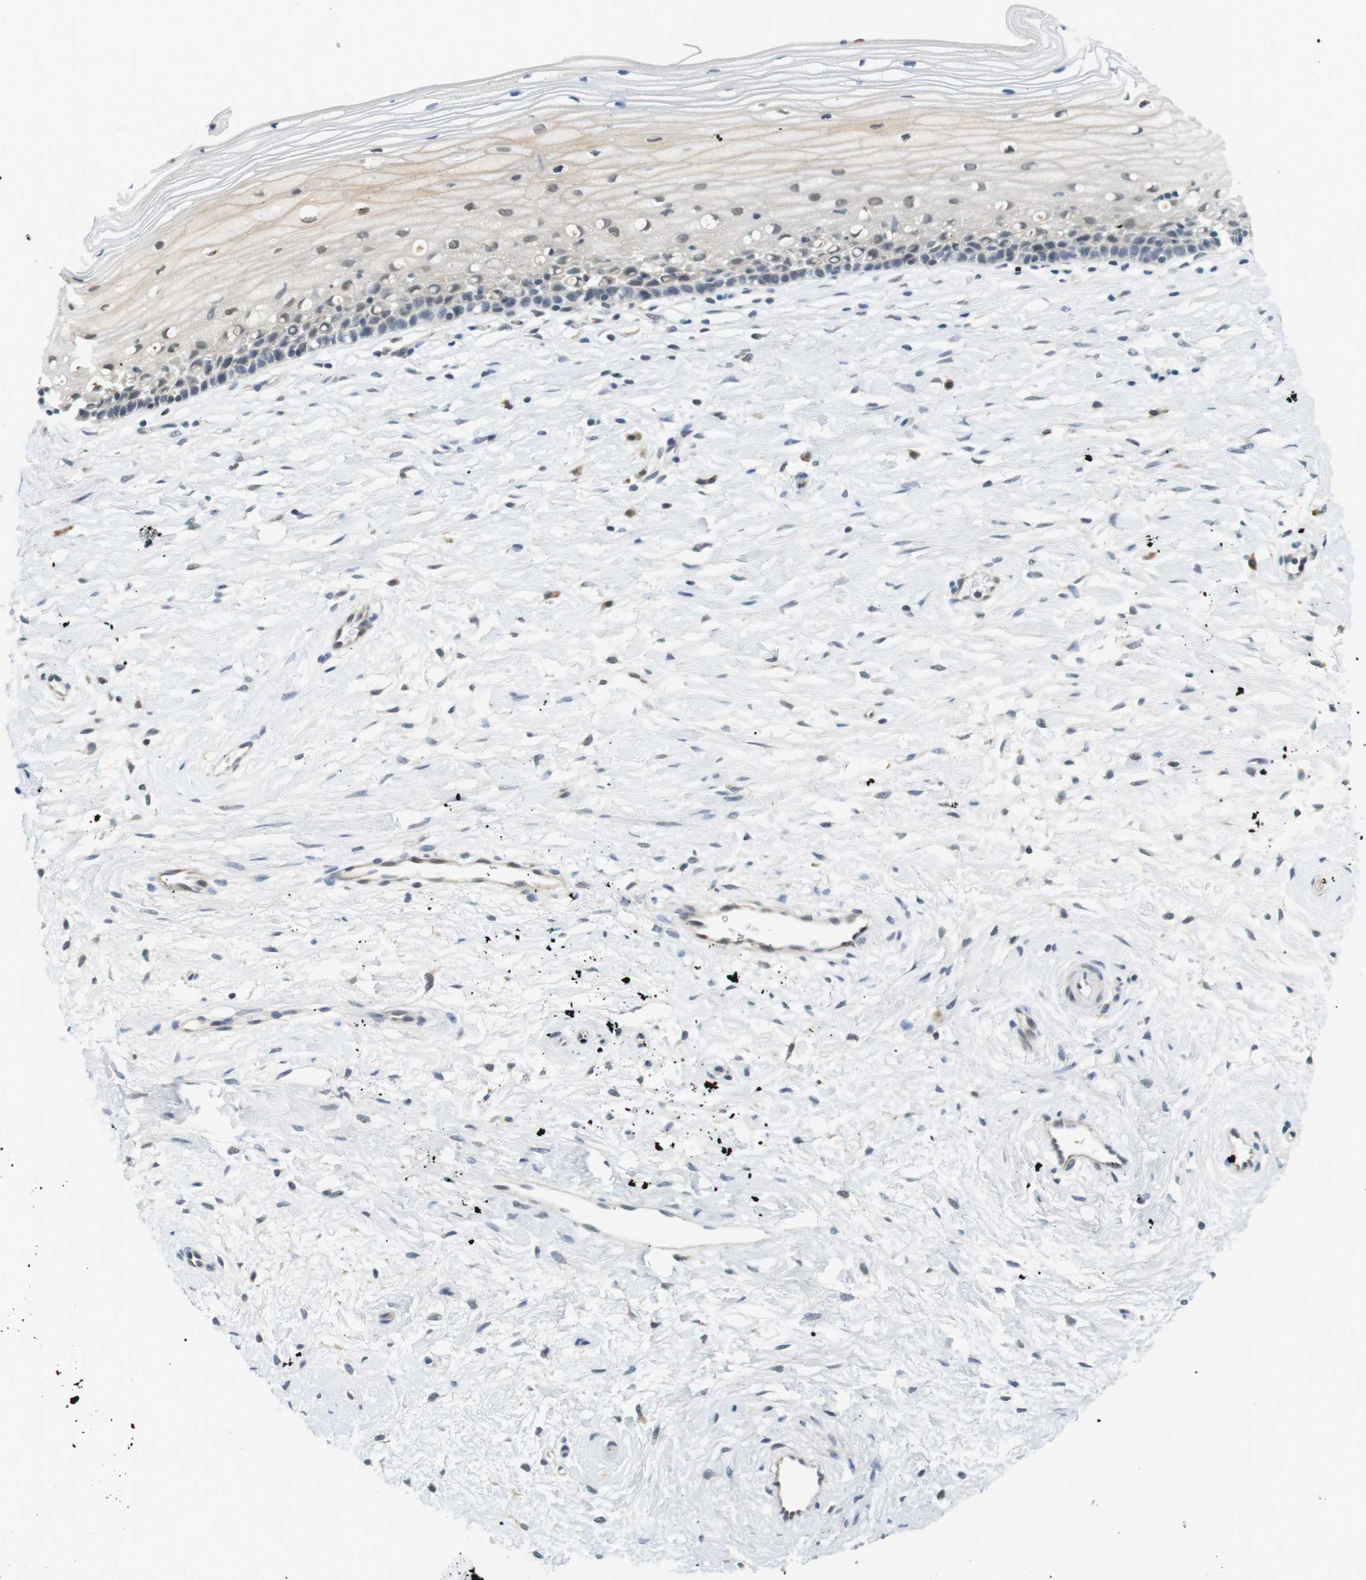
{"staining": {"intensity": "weak", "quantity": ">75%", "location": "cytoplasmic/membranous"}, "tissue": "cervix", "cell_type": "Glandular cells", "image_type": "normal", "snomed": [{"axis": "morphology", "description": "Normal tissue, NOS"}, {"axis": "topography", "description": "Cervix"}], "caption": "Cervix was stained to show a protein in brown. There is low levels of weak cytoplasmic/membranous expression in about >75% of glandular cells. The staining was performed using DAB to visualize the protein expression in brown, while the nuclei were stained in blue with hematoxylin (Magnification: 20x).", "gene": "WNT7A", "patient": {"sex": "female", "age": 39}}